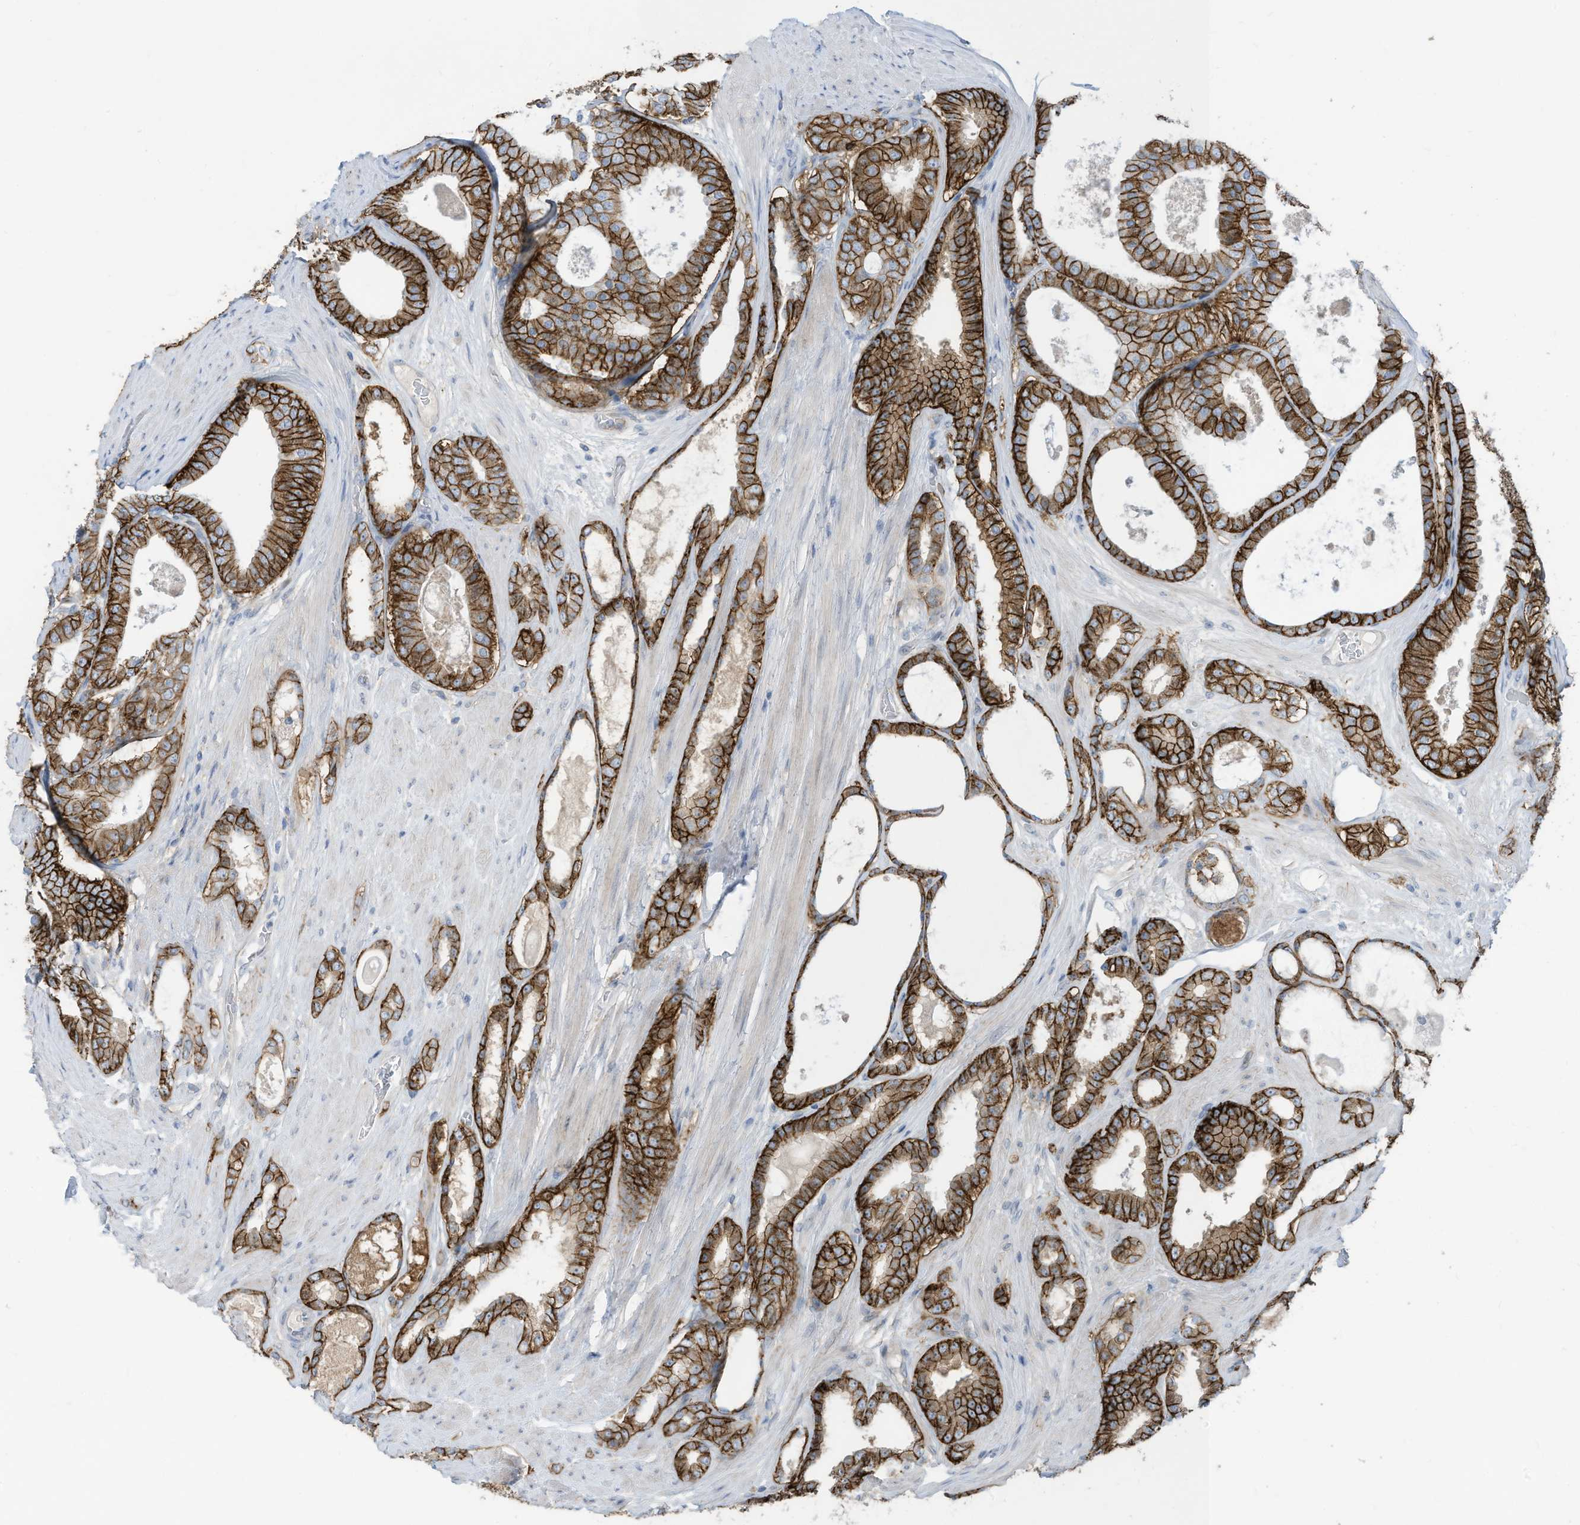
{"staining": {"intensity": "strong", "quantity": ">75%", "location": "cytoplasmic/membranous"}, "tissue": "prostate cancer", "cell_type": "Tumor cells", "image_type": "cancer", "snomed": [{"axis": "morphology", "description": "Adenocarcinoma, High grade"}, {"axis": "topography", "description": "Prostate"}], "caption": "This is a micrograph of immunohistochemistry staining of prostate cancer (adenocarcinoma (high-grade)), which shows strong expression in the cytoplasmic/membranous of tumor cells.", "gene": "SLC1A5", "patient": {"sex": "male", "age": 60}}